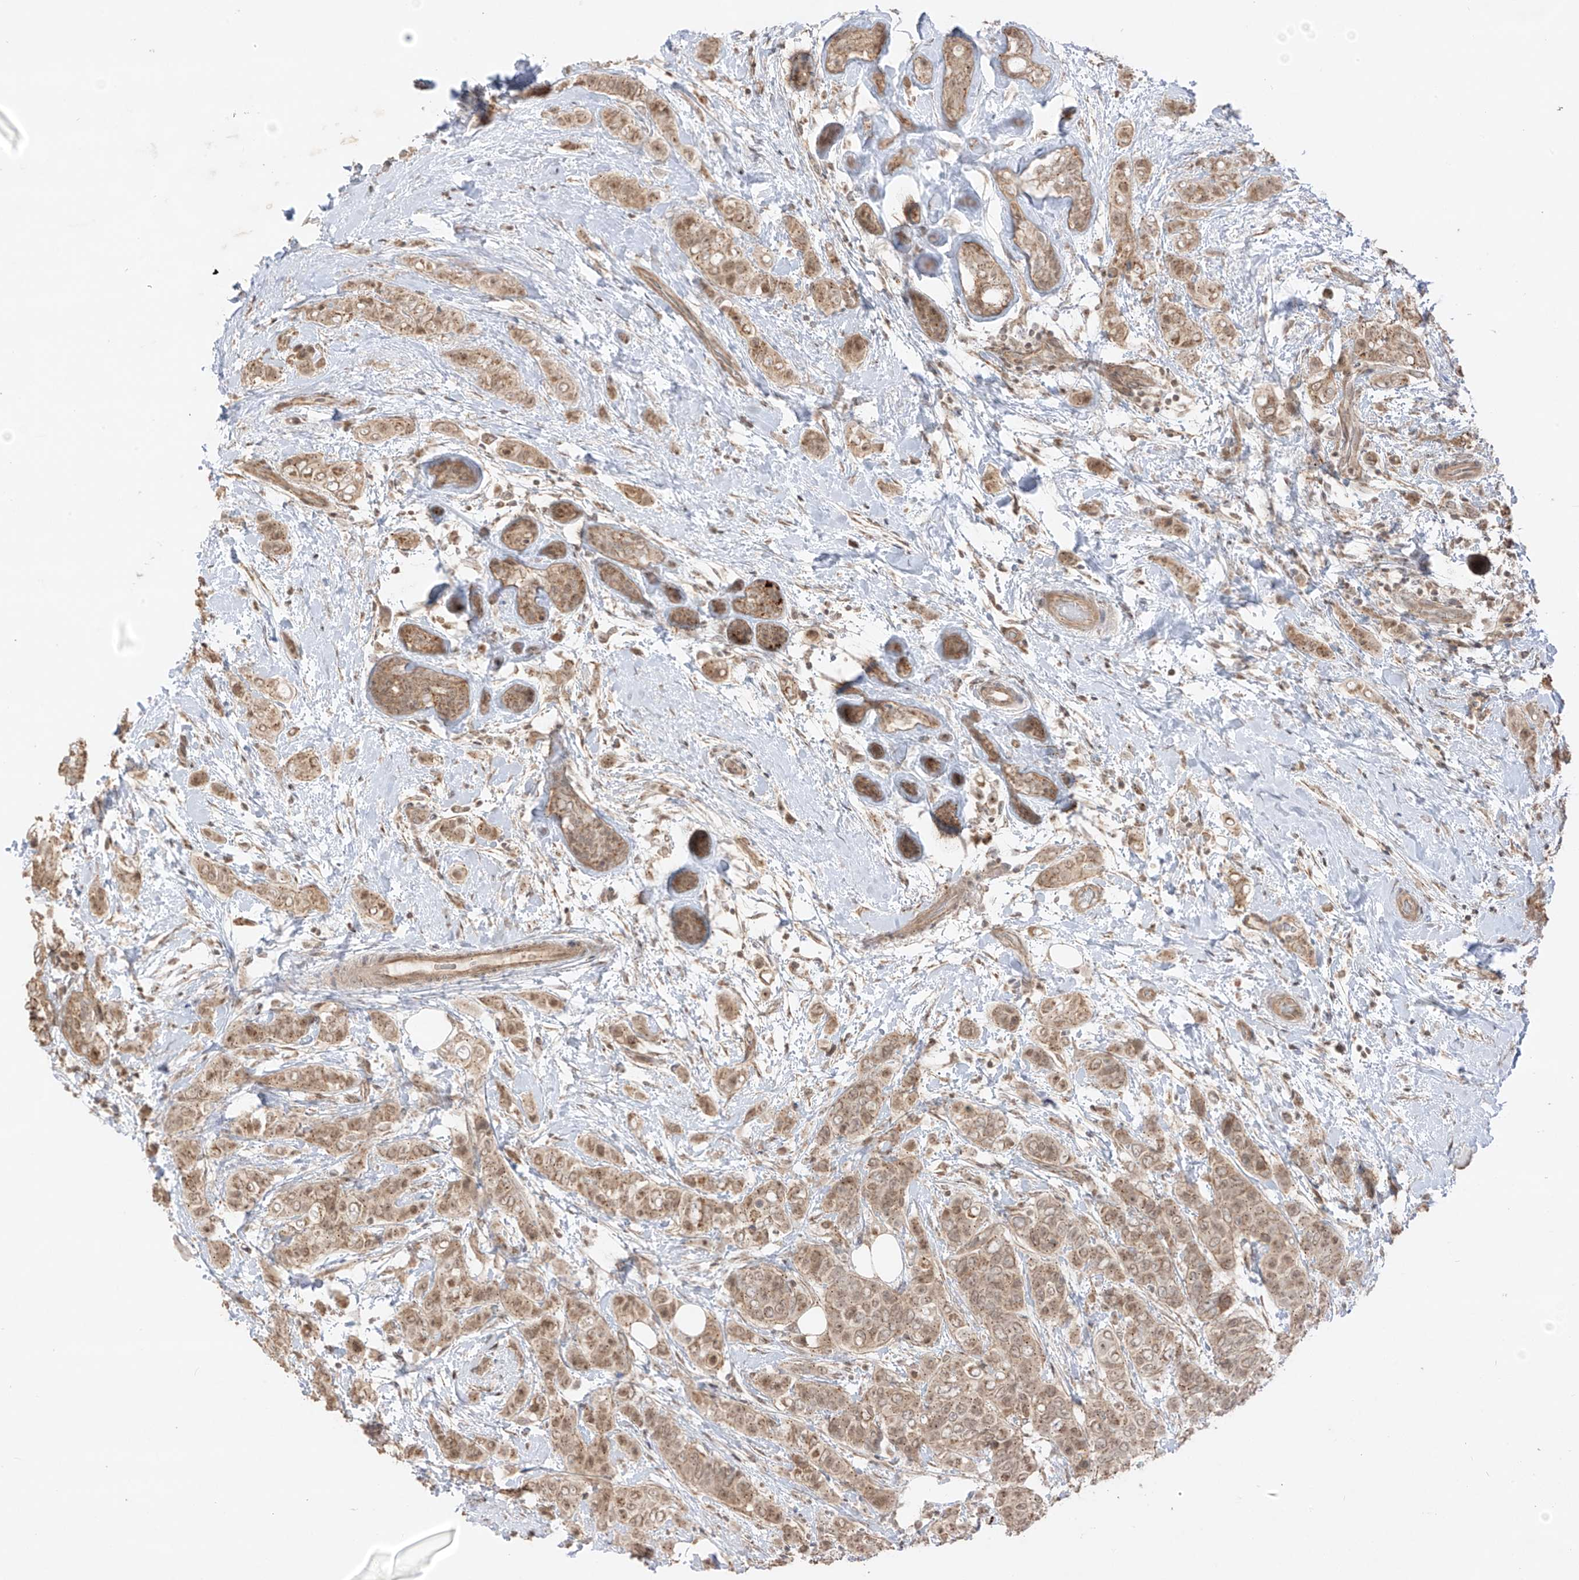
{"staining": {"intensity": "moderate", "quantity": ">75%", "location": "cytoplasmic/membranous,nuclear"}, "tissue": "breast cancer", "cell_type": "Tumor cells", "image_type": "cancer", "snomed": [{"axis": "morphology", "description": "Lobular carcinoma"}, {"axis": "topography", "description": "Breast"}], "caption": "IHC (DAB (3,3'-diaminobenzidine)) staining of human breast lobular carcinoma reveals moderate cytoplasmic/membranous and nuclear protein staining in about >75% of tumor cells. The staining is performed using DAB brown chromogen to label protein expression. The nuclei are counter-stained blue using hematoxylin.", "gene": "N4BP3", "patient": {"sex": "female", "age": 51}}